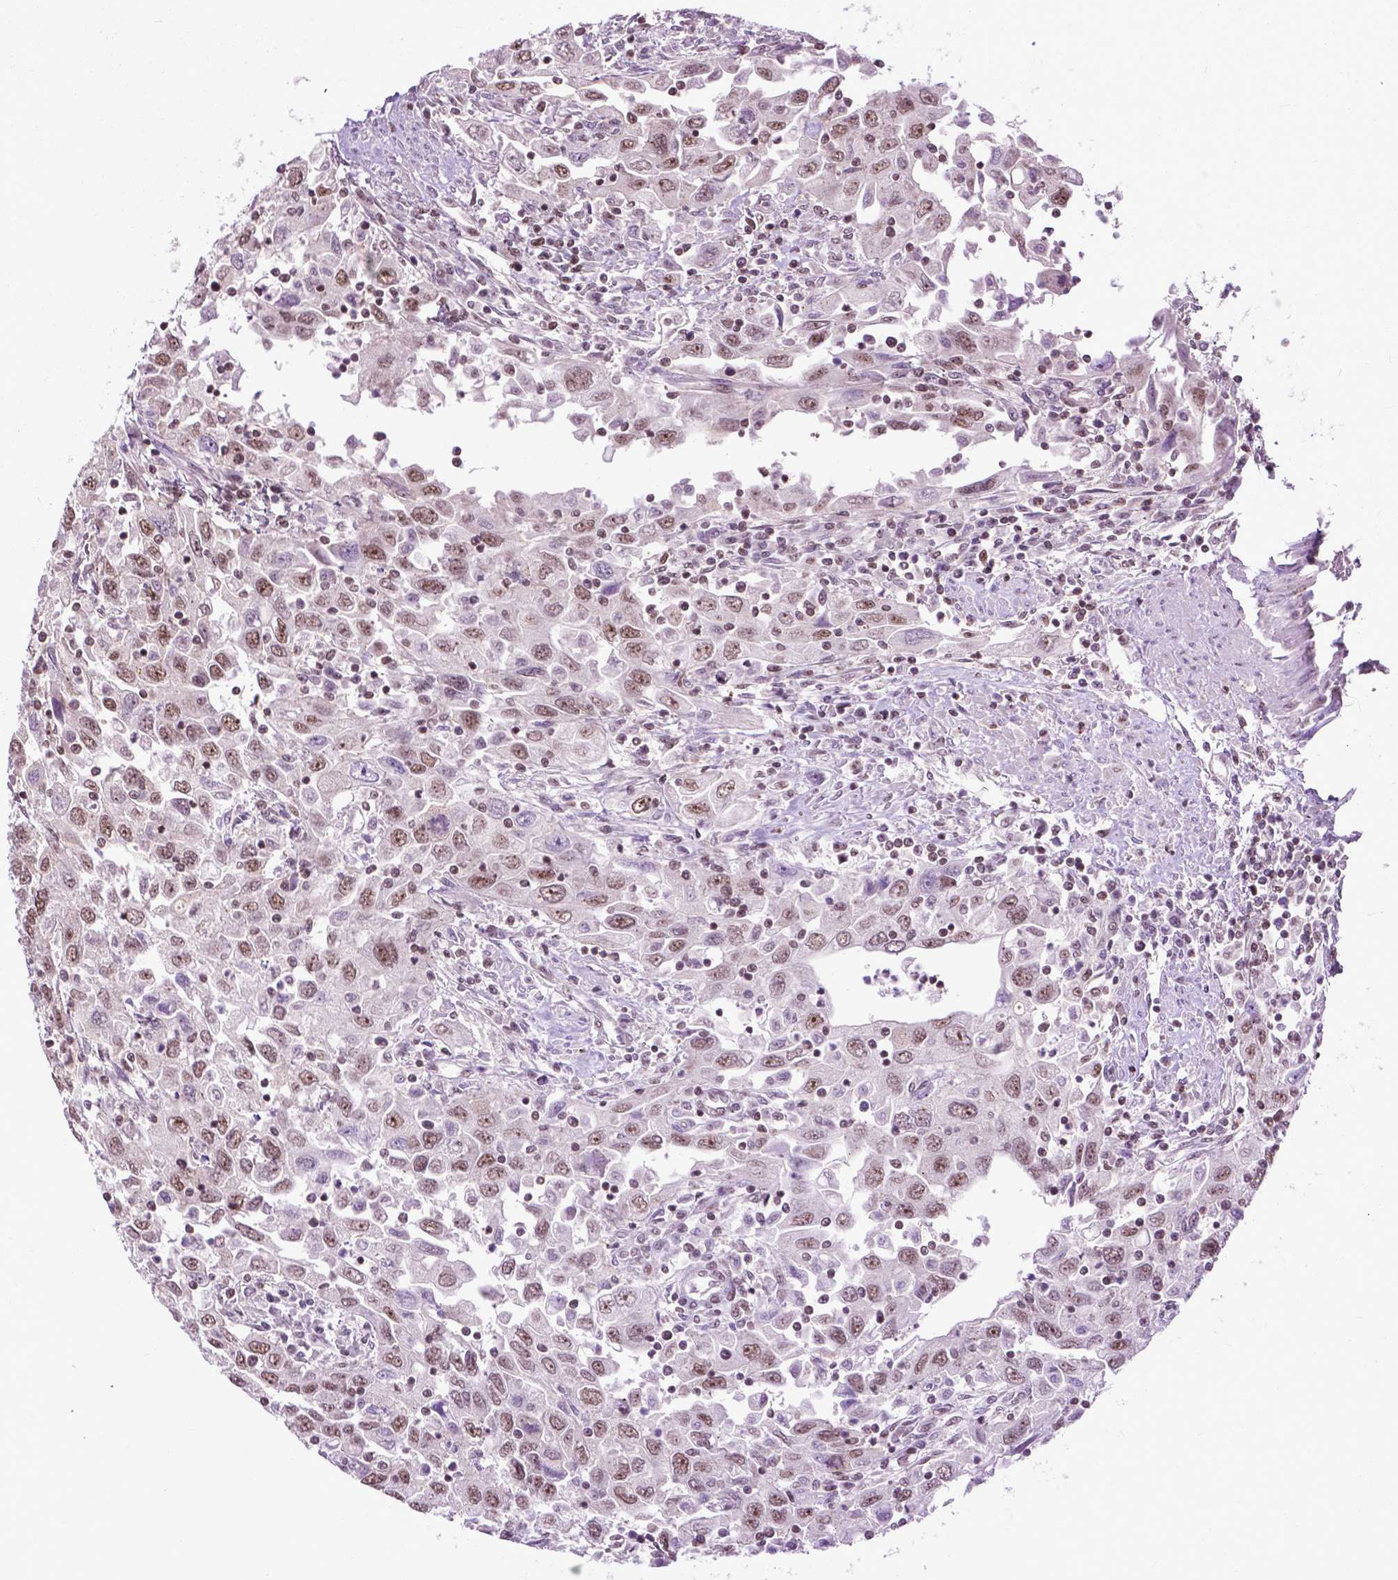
{"staining": {"intensity": "moderate", "quantity": ">75%", "location": "nuclear"}, "tissue": "urothelial cancer", "cell_type": "Tumor cells", "image_type": "cancer", "snomed": [{"axis": "morphology", "description": "Urothelial carcinoma, High grade"}, {"axis": "topography", "description": "Urinary bladder"}], "caption": "Brown immunohistochemical staining in high-grade urothelial carcinoma reveals moderate nuclear staining in approximately >75% of tumor cells. Using DAB (3,3'-diaminobenzidine) (brown) and hematoxylin (blue) stains, captured at high magnification using brightfield microscopy.", "gene": "EAF1", "patient": {"sex": "male", "age": 76}}